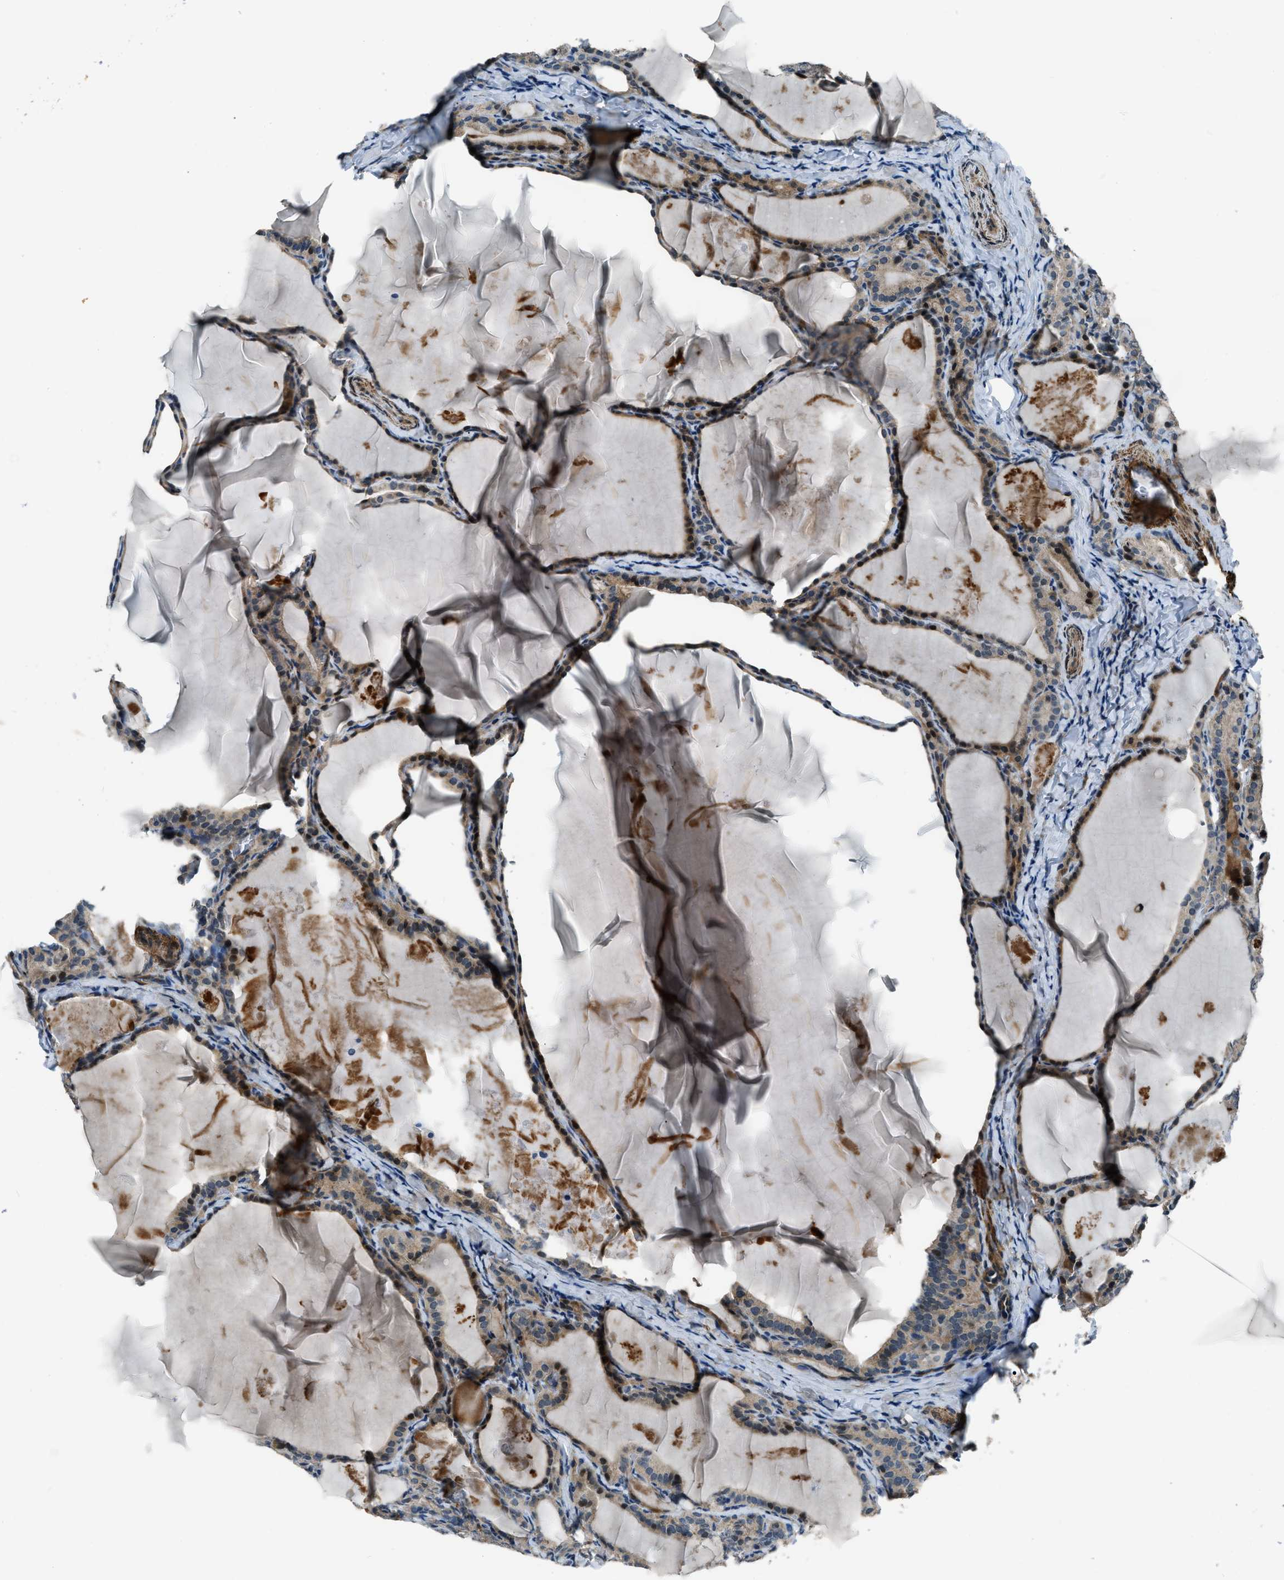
{"staining": {"intensity": "moderate", "quantity": ">75%", "location": "cytoplasmic/membranous"}, "tissue": "thyroid cancer", "cell_type": "Tumor cells", "image_type": "cancer", "snomed": [{"axis": "morphology", "description": "Papillary adenocarcinoma, NOS"}, {"axis": "topography", "description": "Thyroid gland"}], "caption": "The image exhibits a brown stain indicating the presence of a protein in the cytoplasmic/membranous of tumor cells in thyroid papillary adenocarcinoma. (DAB (3,3'-diaminobenzidine) IHC, brown staining for protein, blue staining for nuclei).", "gene": "NUDCD3", "patient": {"sex": "female", "age": 42}}